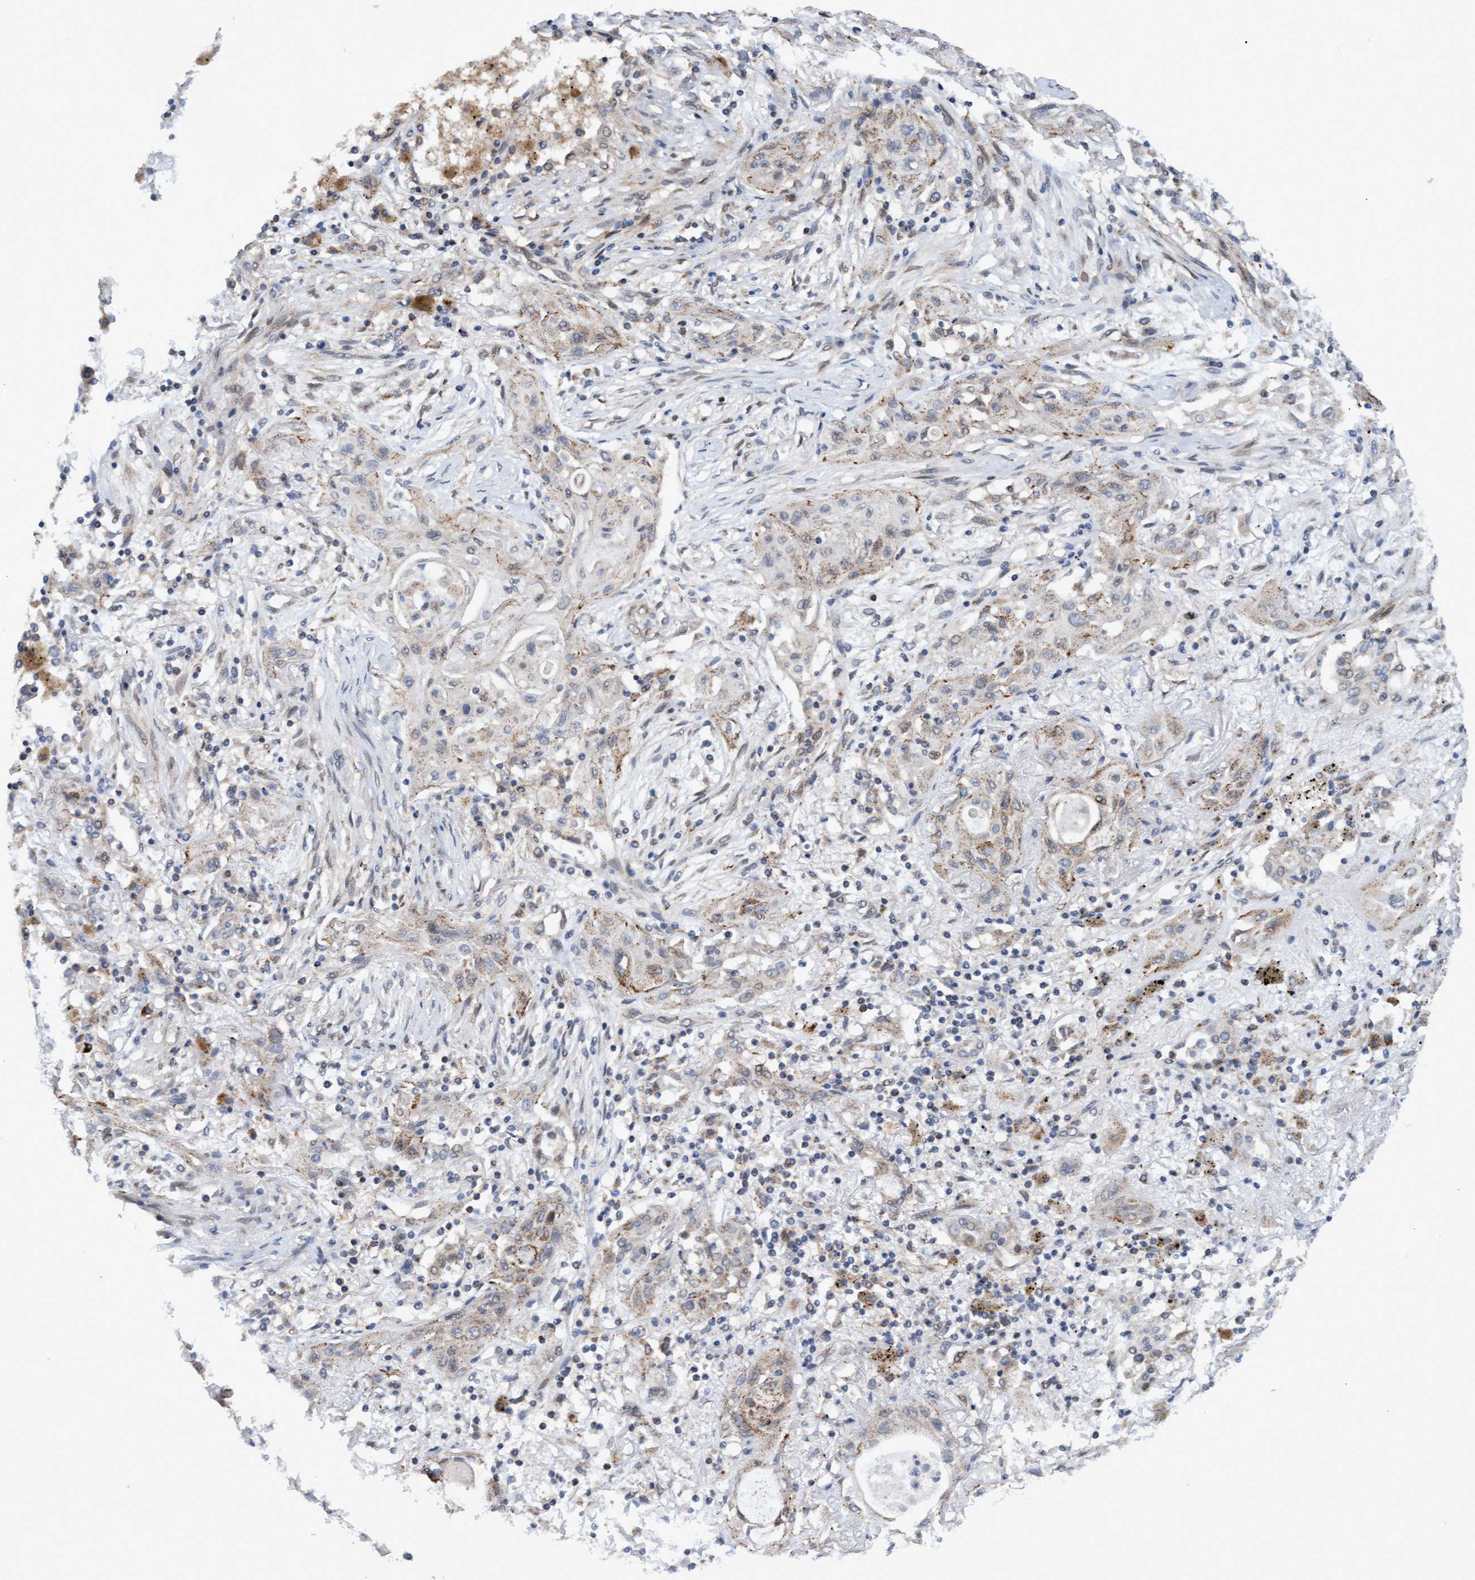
{"staining": {"intensity": "weak", "quantity": "<25%", "location": "cytoplasmic/membranous"}, "tissue": "lung cancer", "cell_type": "Tumor cells", "image_type": "cancer", "snomed": [{"axis": "morphology", "description": "Squamous cell carcinoma, NOS"}, {"axis": "topography", "description": "Lung"}], "caption": "Immunohistochemical staining of human lung cancer displays no significant staining in tumor cells. (DAB (3,3'-diaminobenzidine) IHC with hematoxylin counter stain).", "gene": "MGLL", "patient": {"sex": "female", "age": 47}}